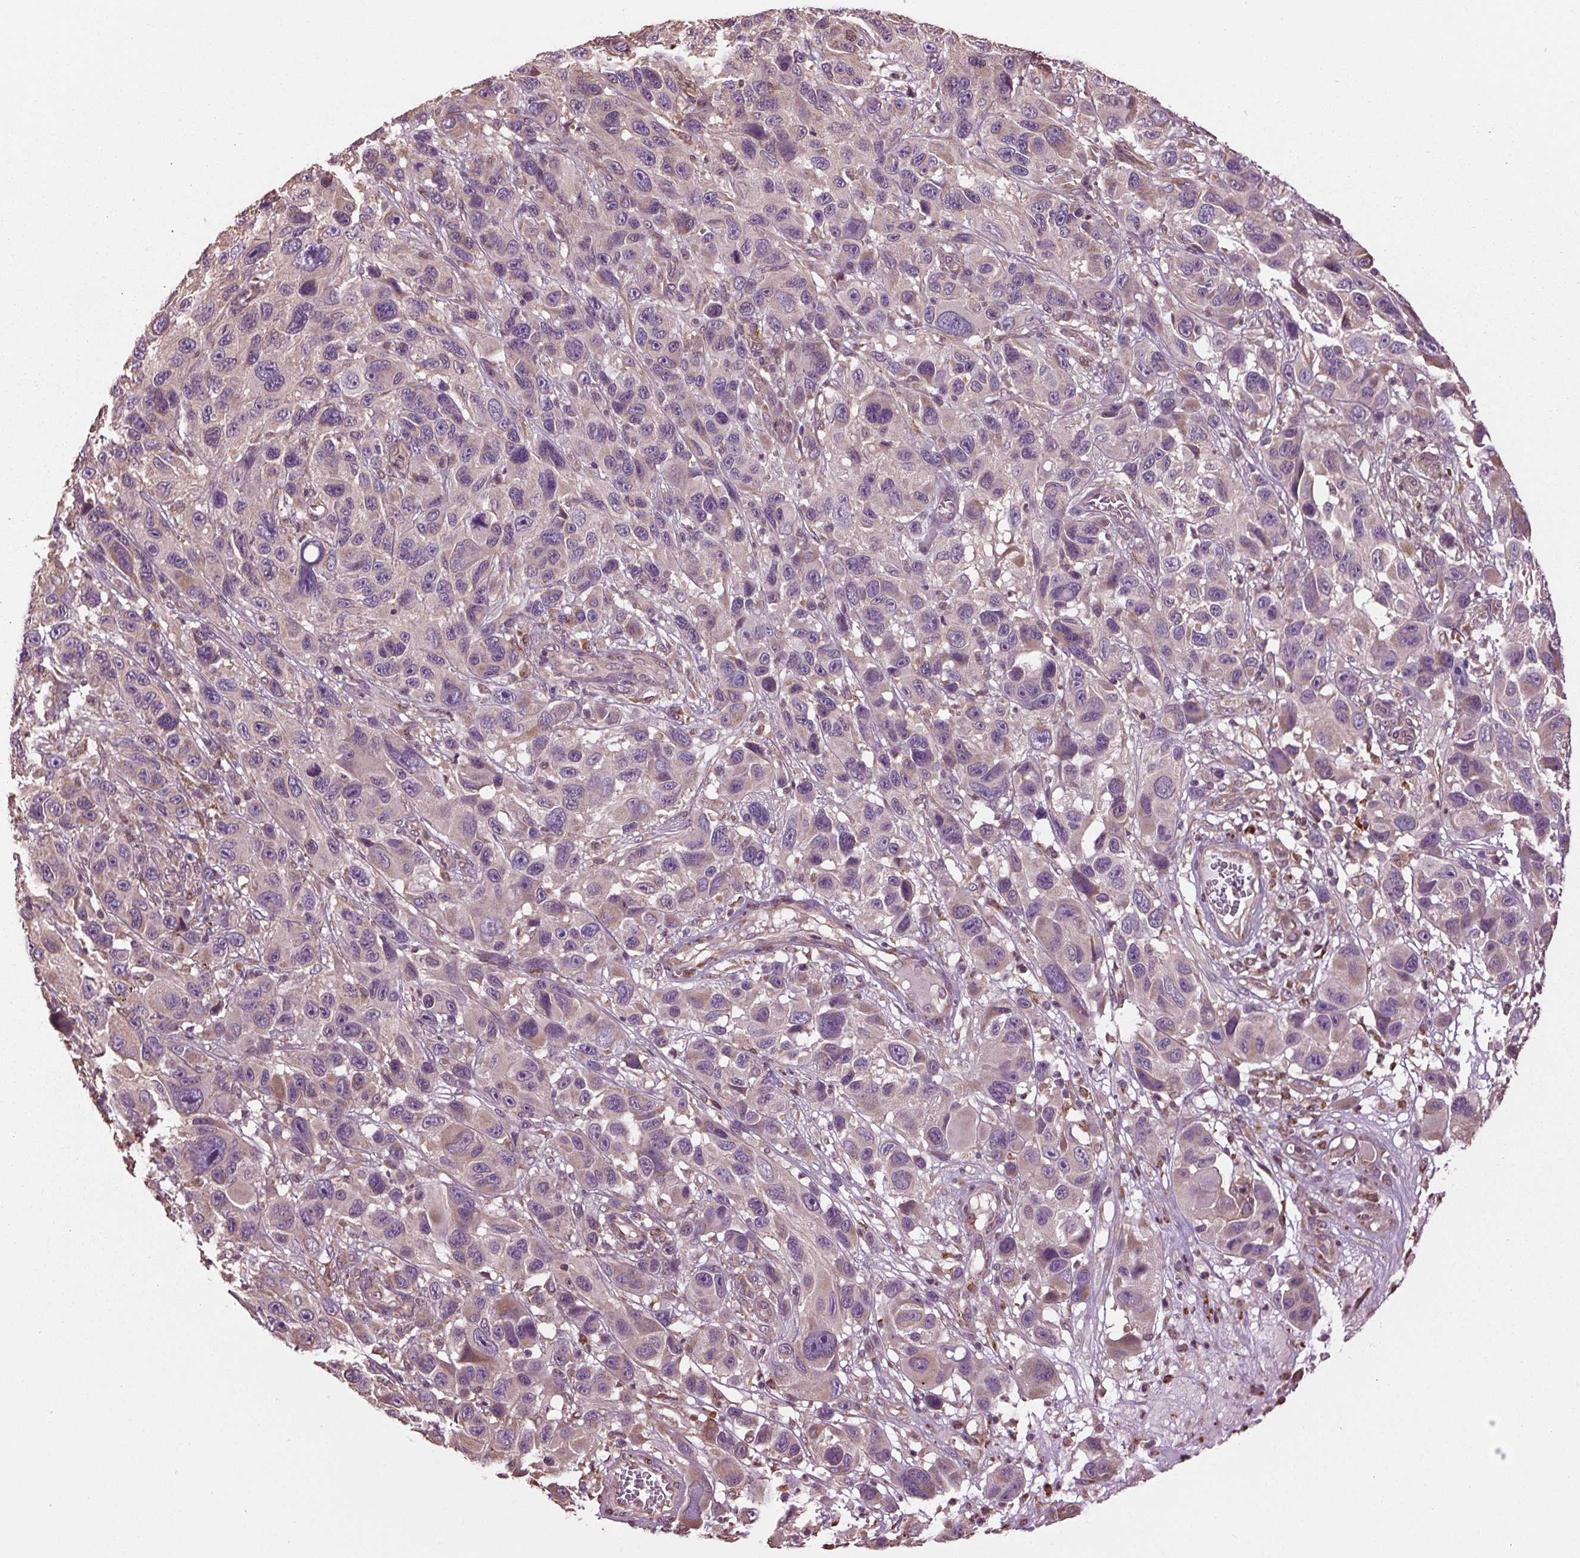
{"staining": {"intensity": "negative", "quantity": "none", "location": "none"}, "tissue": "melanoma", "cell_type": "Tumor cells", "image_type": "cancer", "snomed": [{"axis": "morphology", "description": "Malignant melanoma, NOS"}, {"axis": "topography", "description": "Skin"}], "caption": "Immunohistochemical staining of malignant melanoma shows no significant expression in tumor cells.", "gene": "RNPEP", "patient": {"sex": "male", "age": 53}}